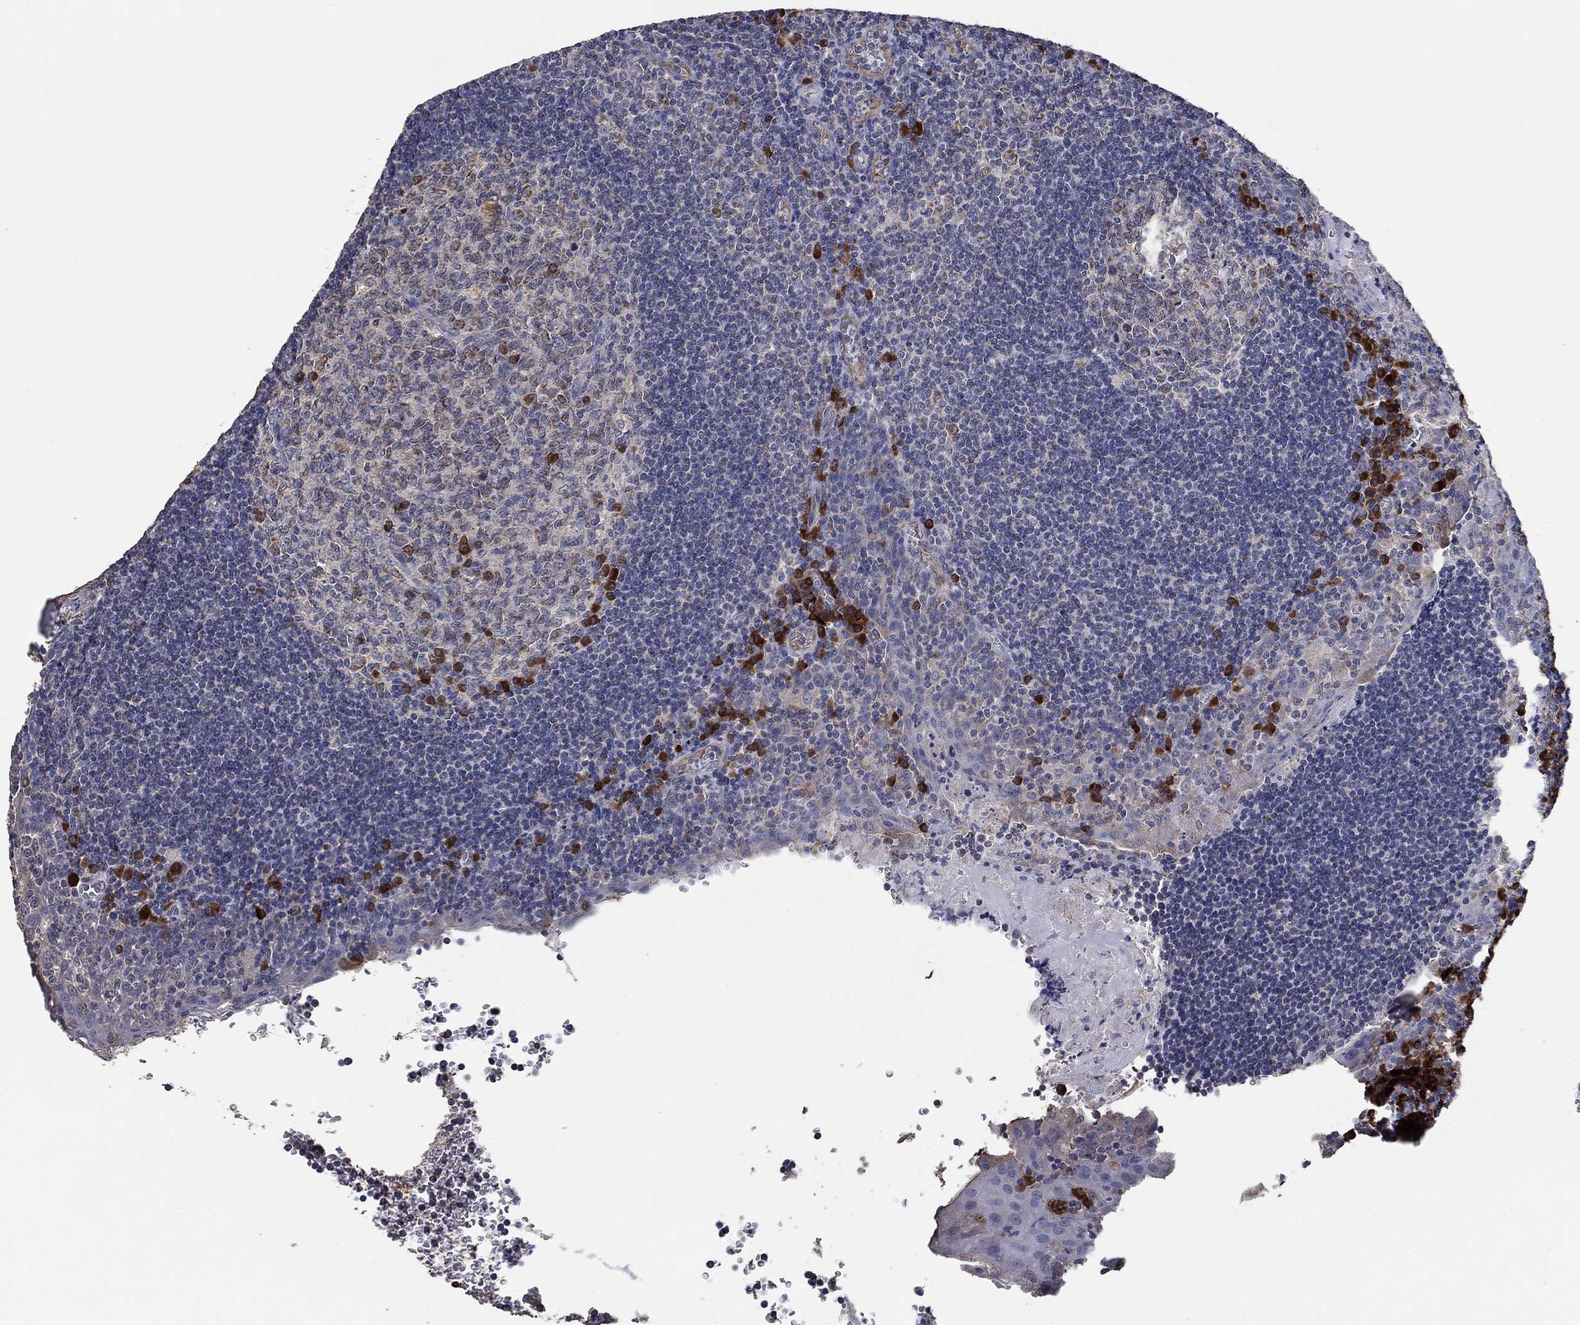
{"staining": {"intensity": "strong", "quantity": "<25%", "location": "cytoplasmic/membranous"}, "tissue": "tonsil", "cell_type": "Germinal center cells", "image_type": "normal", "snomed": [{"axis": "morphology", "description": "Normal tissue, NOS"}, {"axis": "morphology", "description": "Inflammation, NOS"}, {"axis": "topography", "description": "Tonsil"}], "caption": "Protein staining exhibits strong cytoplasmic/membranous staining in about <25% of germinal center cells in unremarkable tonsil.", "gene": "HID1", "patient": {"sex": "female", "age": 31}}